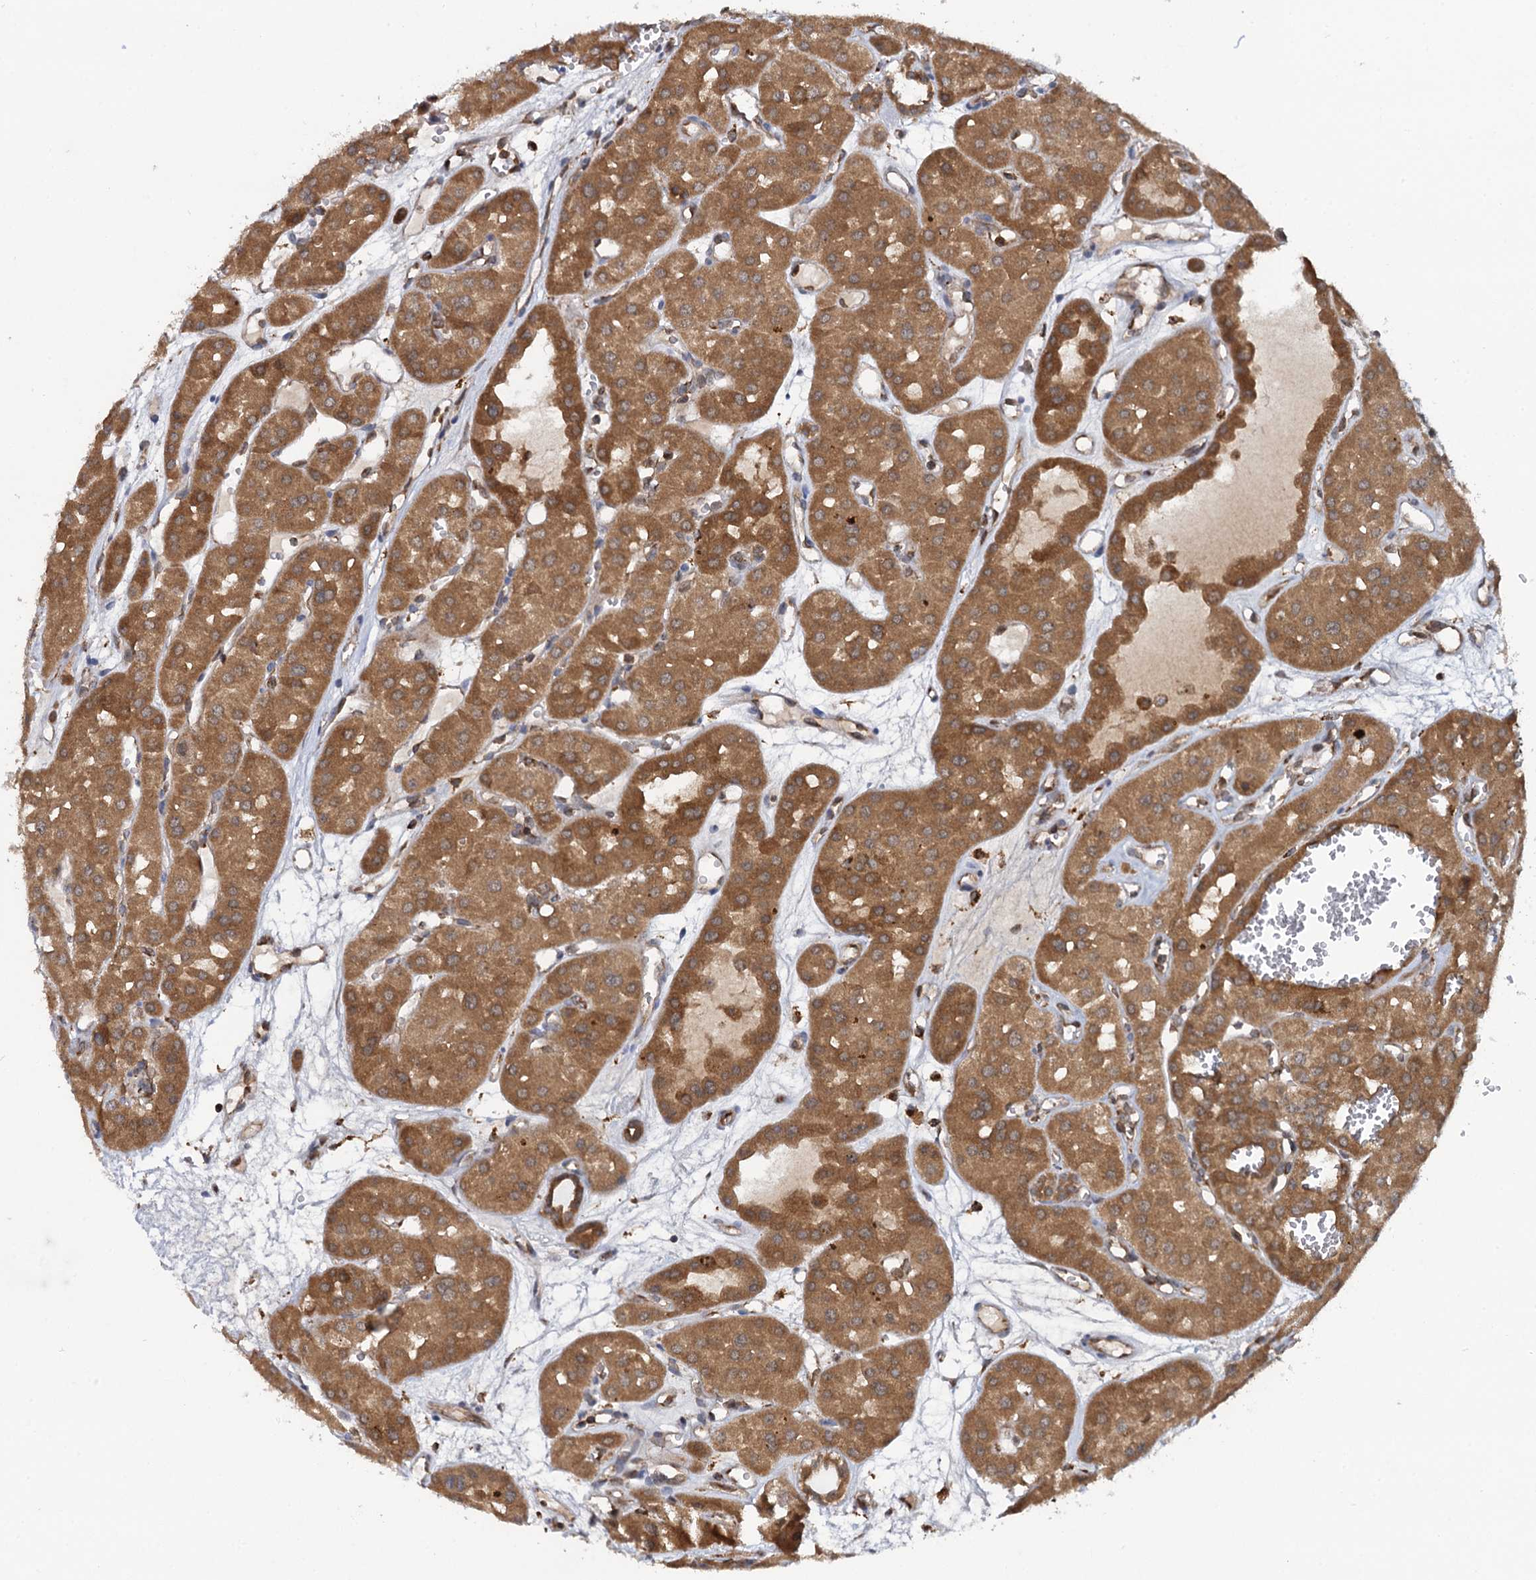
{"staining": {"intensity": "strong", "quantity": ">75%", "location": "cytoplasmic/membranous"}, "tissue": "renal cancer", "cell_type": "Tumor cells", "image_type": "cancer", "snomed": [{"axis": "morphology", "description": "Carcinoma, NOS"}, {"axis": "topography", "description": "Kidney"}], "caption": "Renal carcinoma was stained to show a protein in brown. There is high levels of strong cytoplasmic/membranous staining in about >75% of tumor cells.", "gene": "UFM1", "patient": {"sex": "female", "age": 75}}